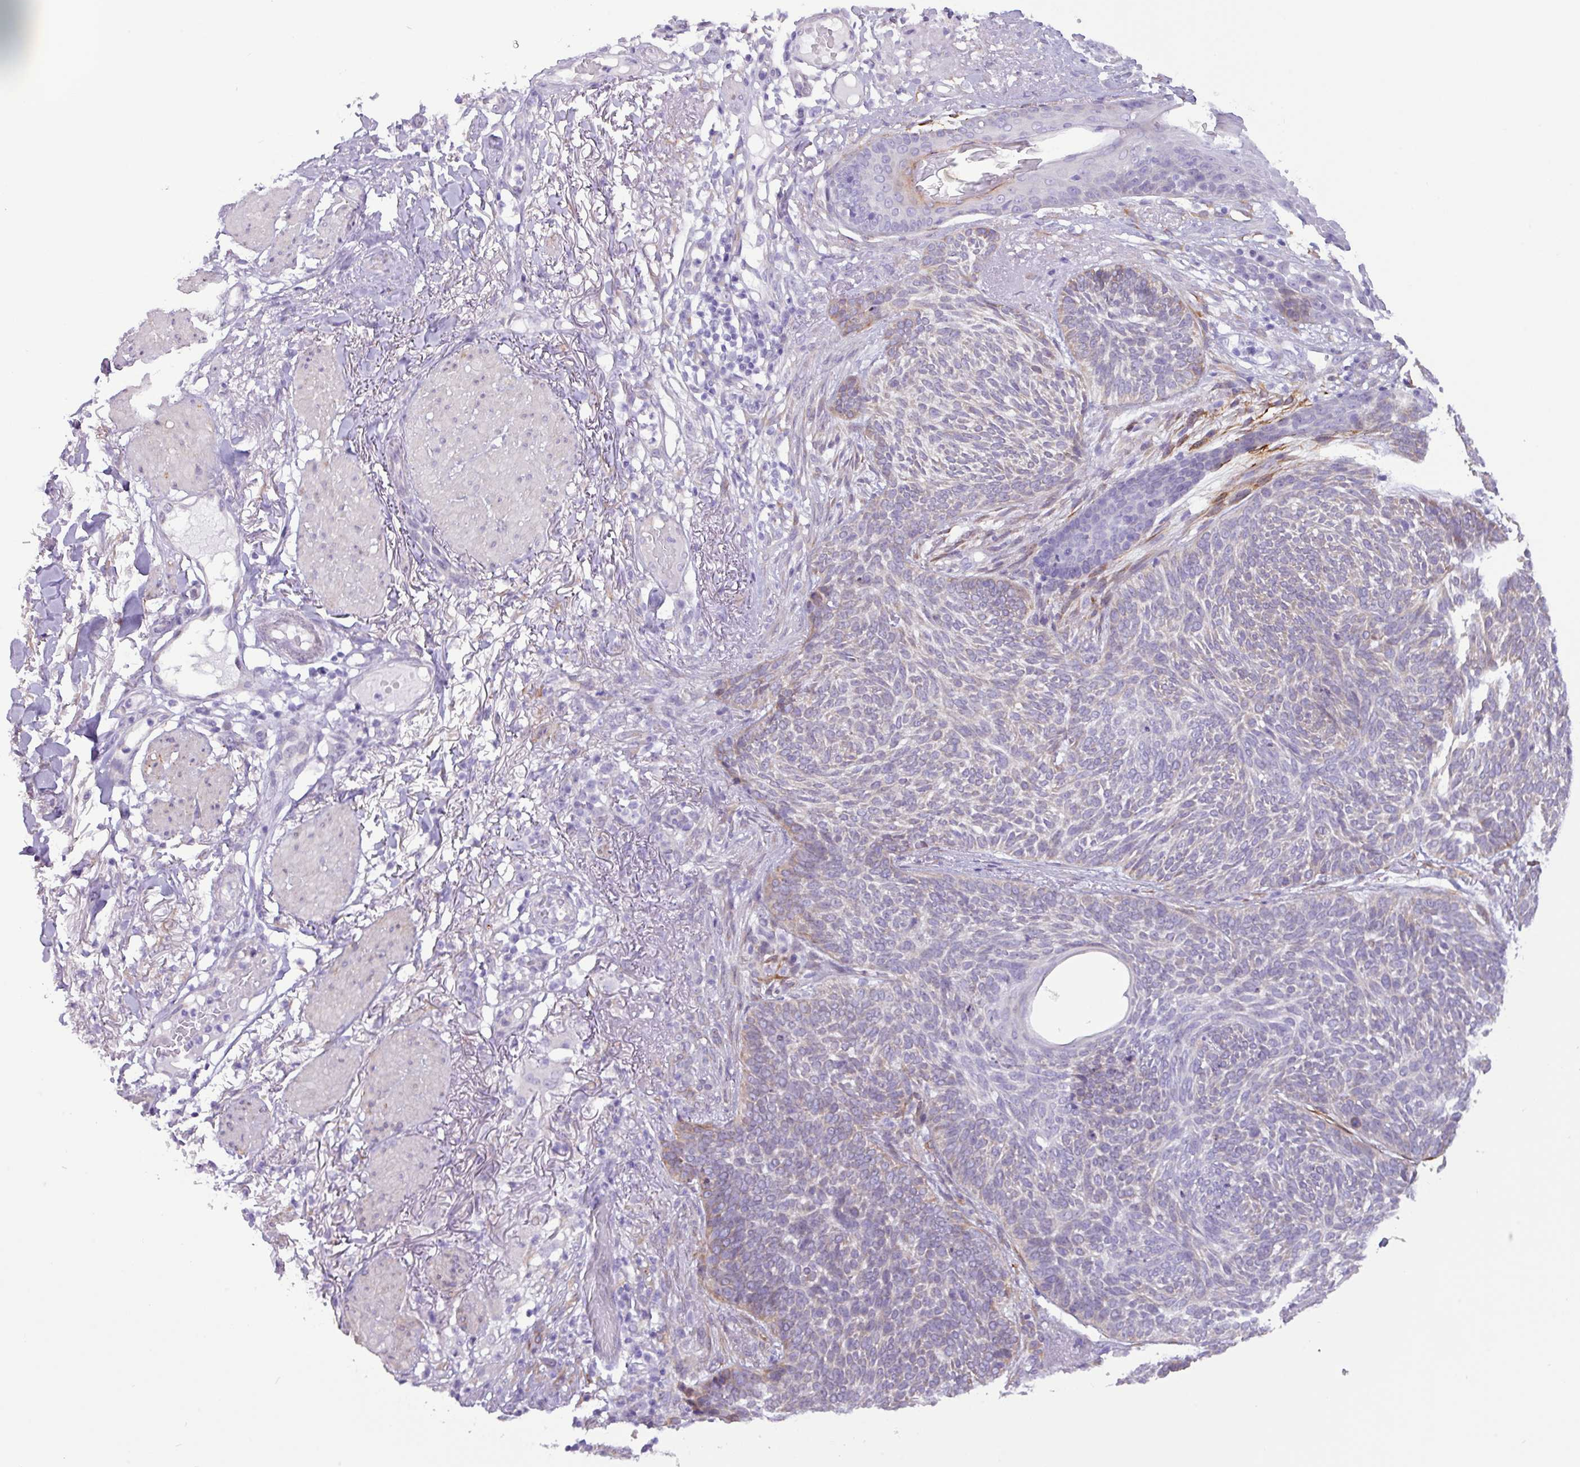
{"staining": {"intensity": "weak", "quantity": "<25%", "location": "cytoplasmic/membranous"}, "tissue": "skin cancer", "cell_type": "Tumor cells", "image_type": "cancer", "snomed": [{"axis": "morphology", "description": "Normal tissue, NOS"}, {"axis": "morphology", "description": "Basal cell carcinoma"}, {"axis": "topography", "description": "Skin"}], "caption": "Photomicrograph shows no protein staining in tumor cells of skin cancer tissue.", "gene": "SLC38A1", "patient": {"sex": "male", "age": 64}}